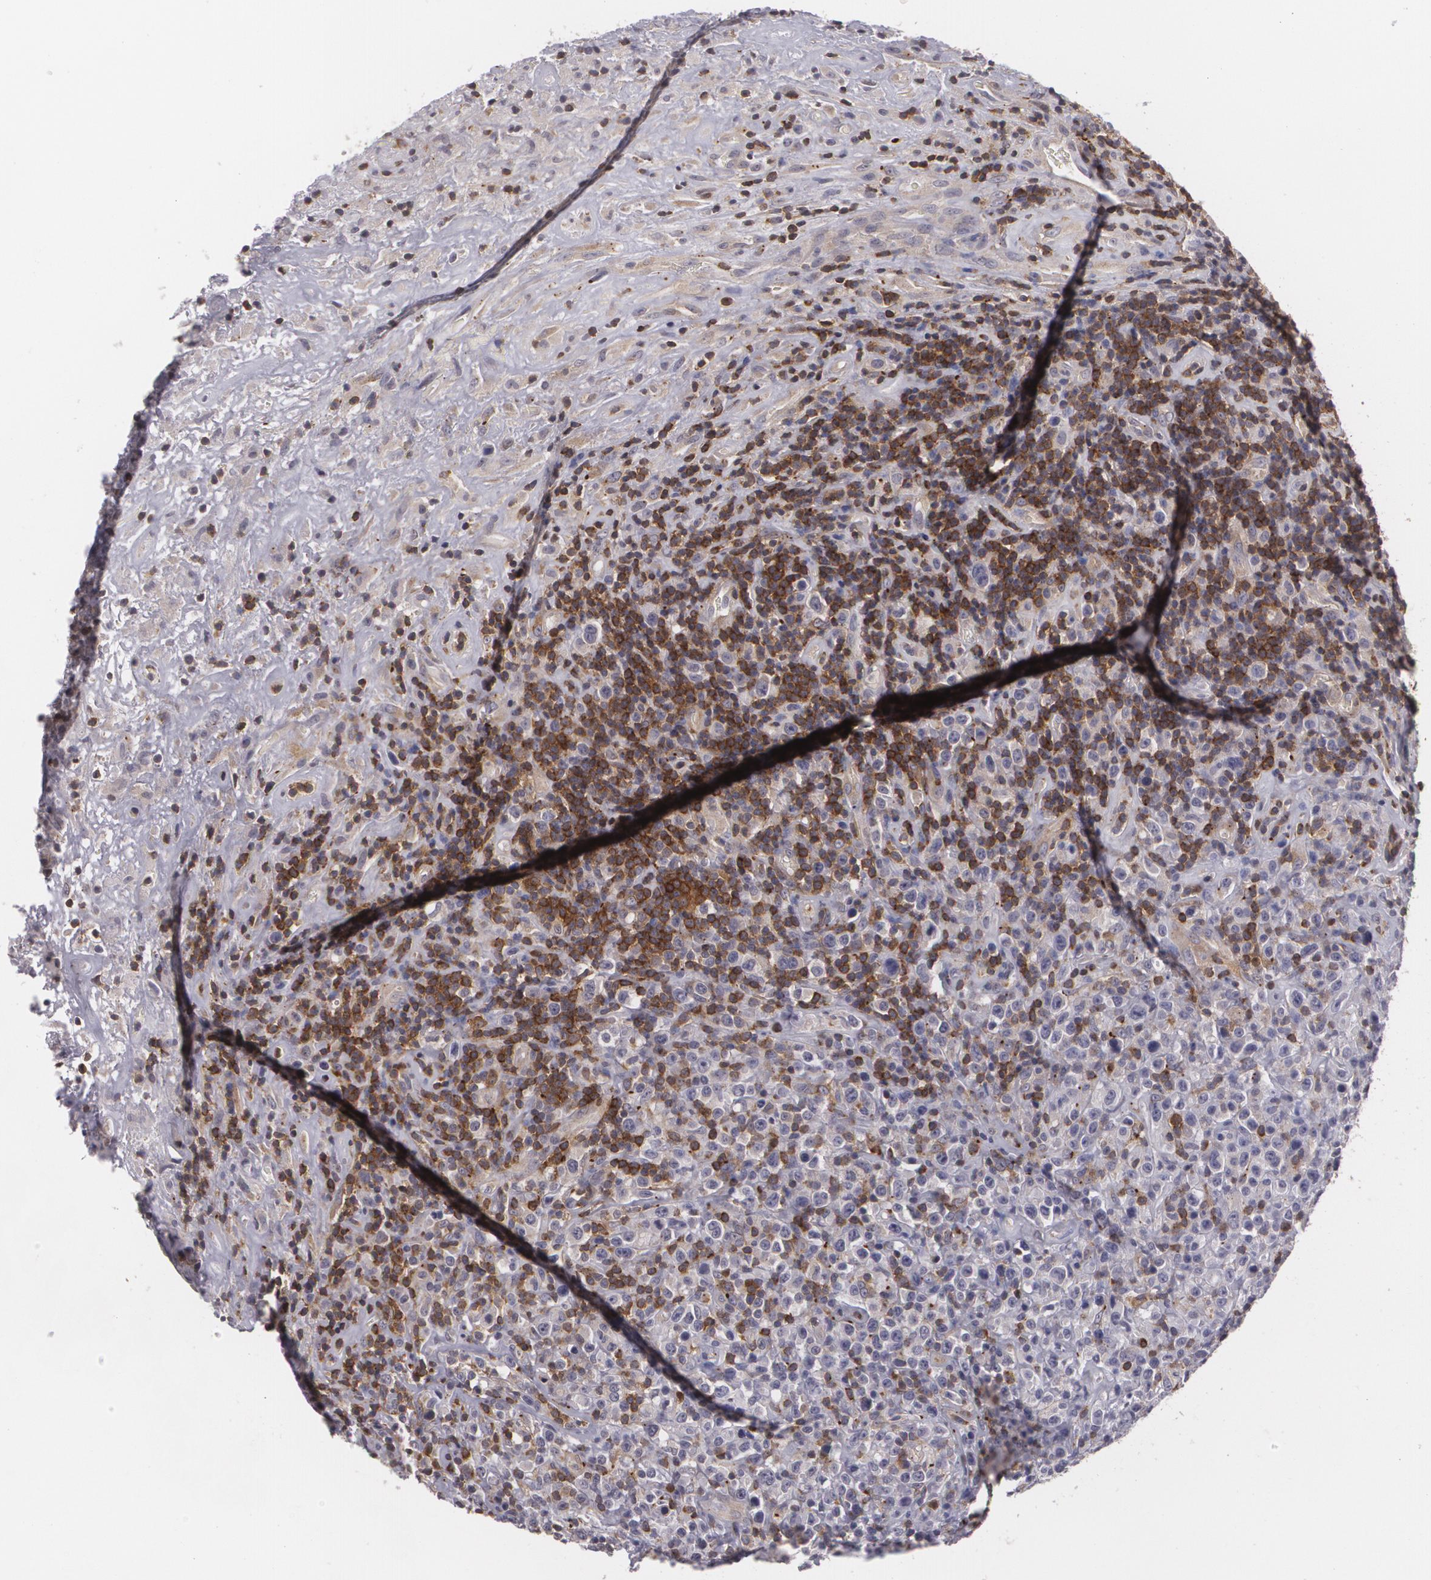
{"staining": {"intensity": "strong", "quantity": "25%-75%", "location": "cytoplasmic/membranous"}, "tissue": "lymphoma", "cell_type": "Tumor cells", "image_type": "cancer", "snomed": [{"axis": "morphology", "description": "Hodgkin's disease, NOS"}, {"axis": "topography", "description": "Lymph node"}], "caption": "Immunohistochemical staining of Hodgkin's disease displays strong cytoplasmic/membranous protein expression in about 25%-75% of tumor cells.", "gene": "BIN1", "patient": {"sex": "male", "age": 46}}